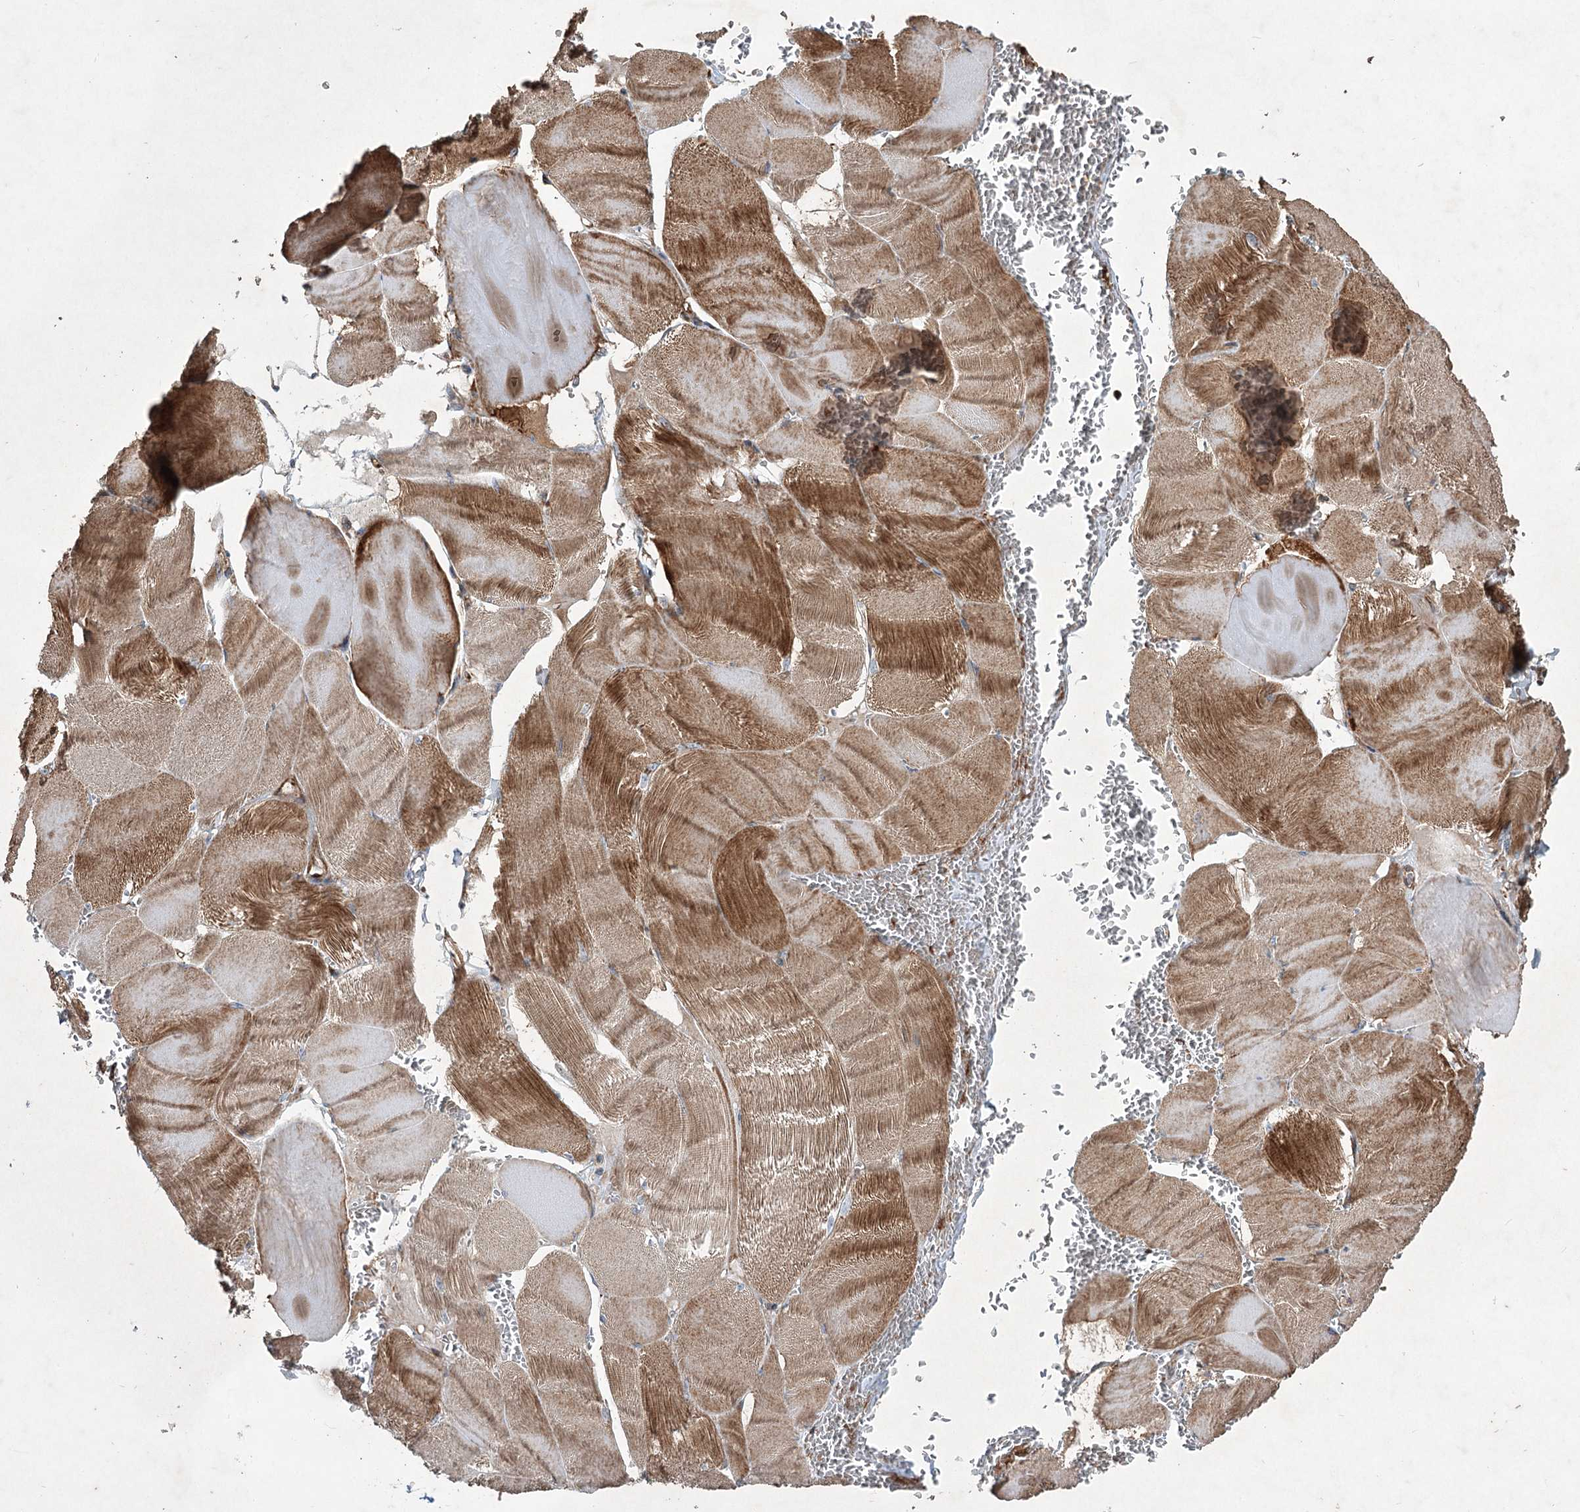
{"staining": {"intensity": "strong", "quantity": ">75%", "location": "cytoplasmic/membranous"}, "tissue": "skeletal muscle", "cell_type": "Myocytes", "image_type": "normal", "snomed": [{"axis": "morphology", "description": "Normal tissue, NOS"}, {"axis": "morphology", "description": "Basal cell carcinoma"}, {"axis": "topography", "description": "Skeletal muscle"}], "caption": "A histopathology image of human skeletal muscle stained for a protein displays strong cytoplasmic/membranous brown staining in myocytes.", "gene": "SERINC5", "patient": {"sex": "female", "age": 64}}